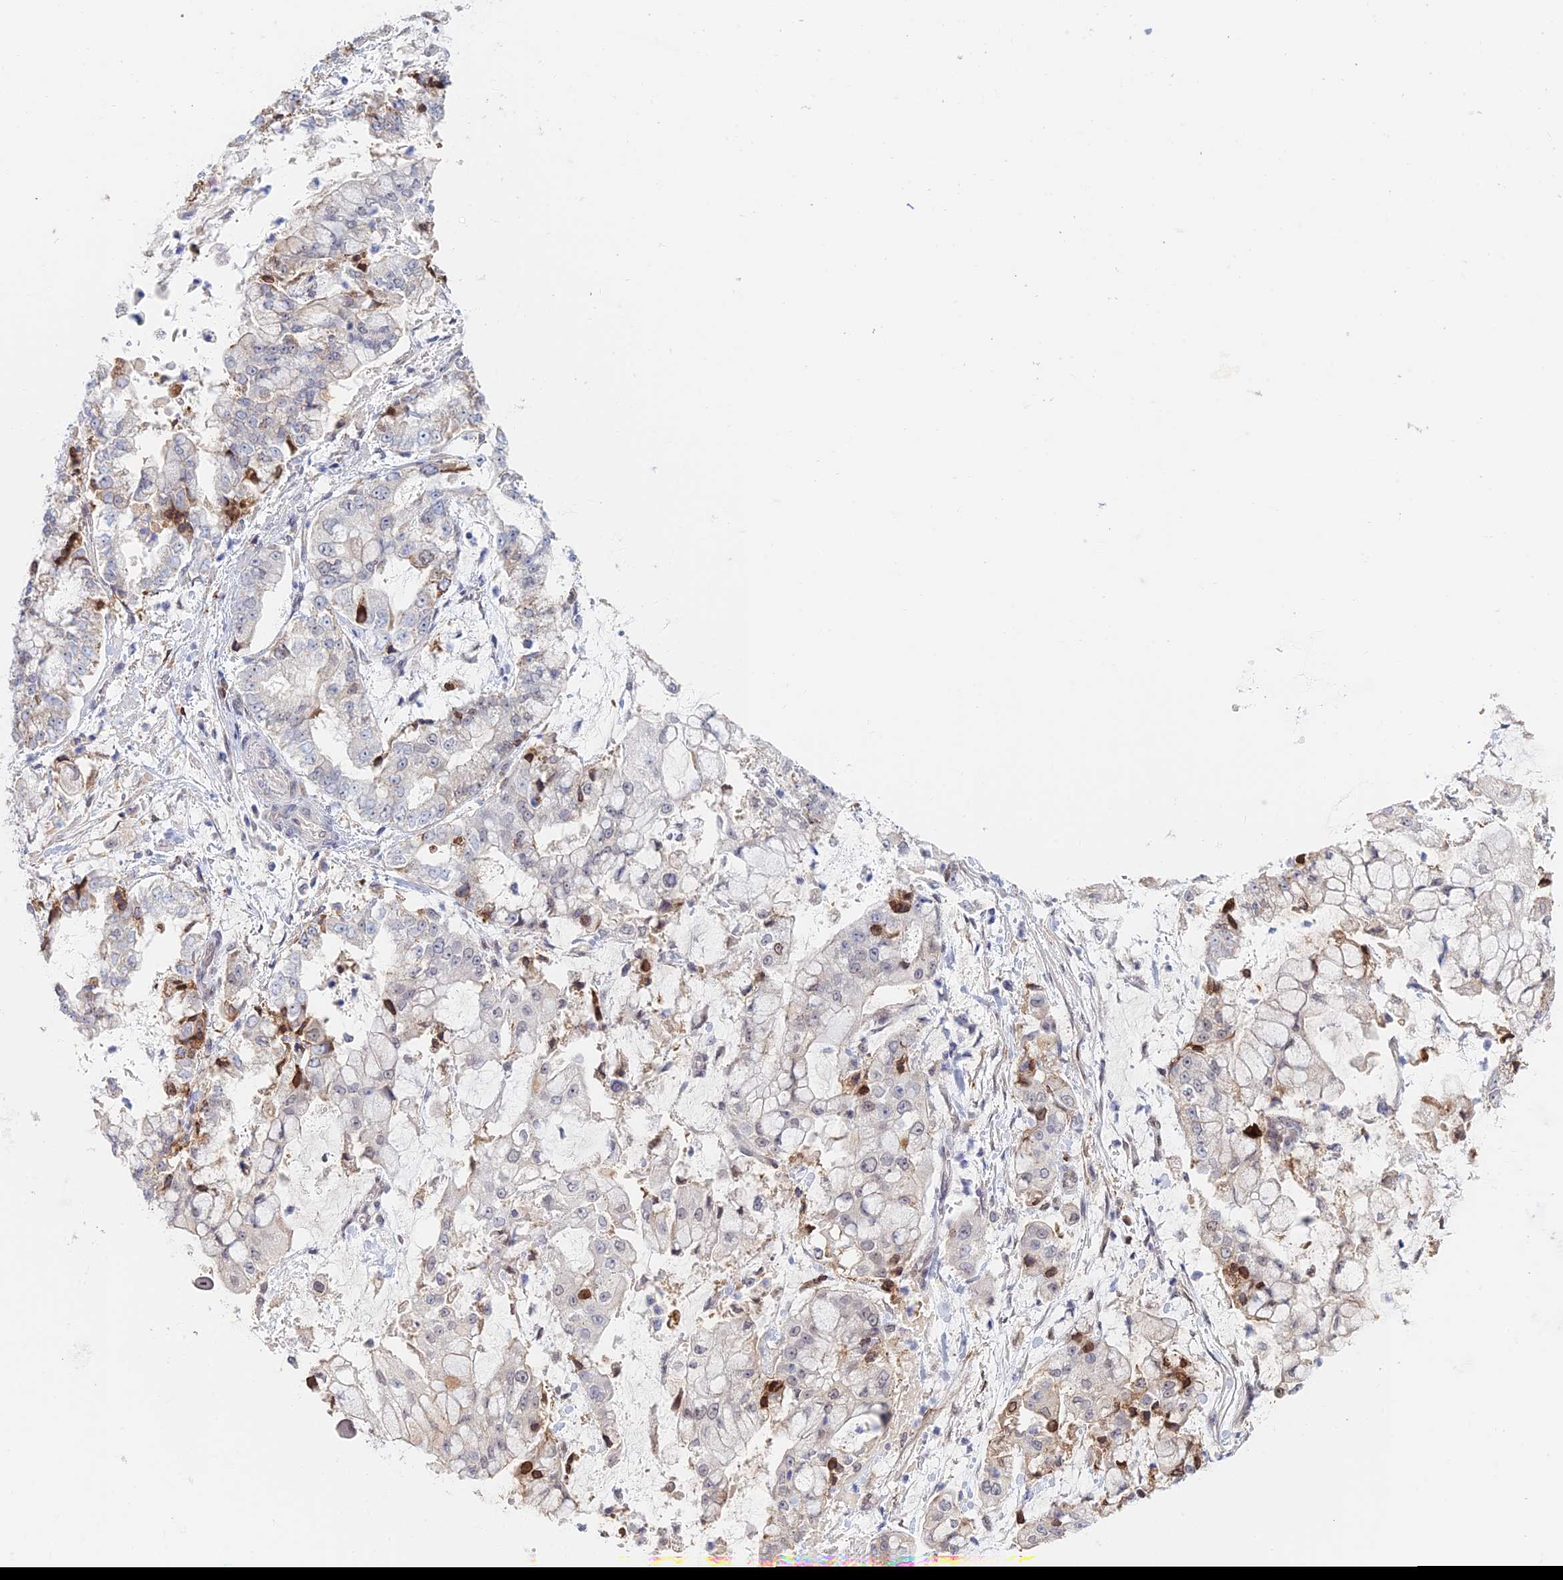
{"staining": {"intensity": "strong", "quantity": "<25%", "location": "cytoplasmic/membranous,nuclear"}, "tissue": "stomach cancer", "cell_type": "Tumor cells", "image_type": "cancer", "snomed": [{"axis": "morphology", "description": "Adenocarcinoma, NOS"}, {"axis": "topography", "description": "Stomach"}], "caption": "Immunohistochemical staining of stomach cancer displays strong cytoplasmic/membranous and nuclear protein positivity in about <25% of tumor cells.", "gene": "ZUP1", "patient": {"sex": "male", "age": 76}}